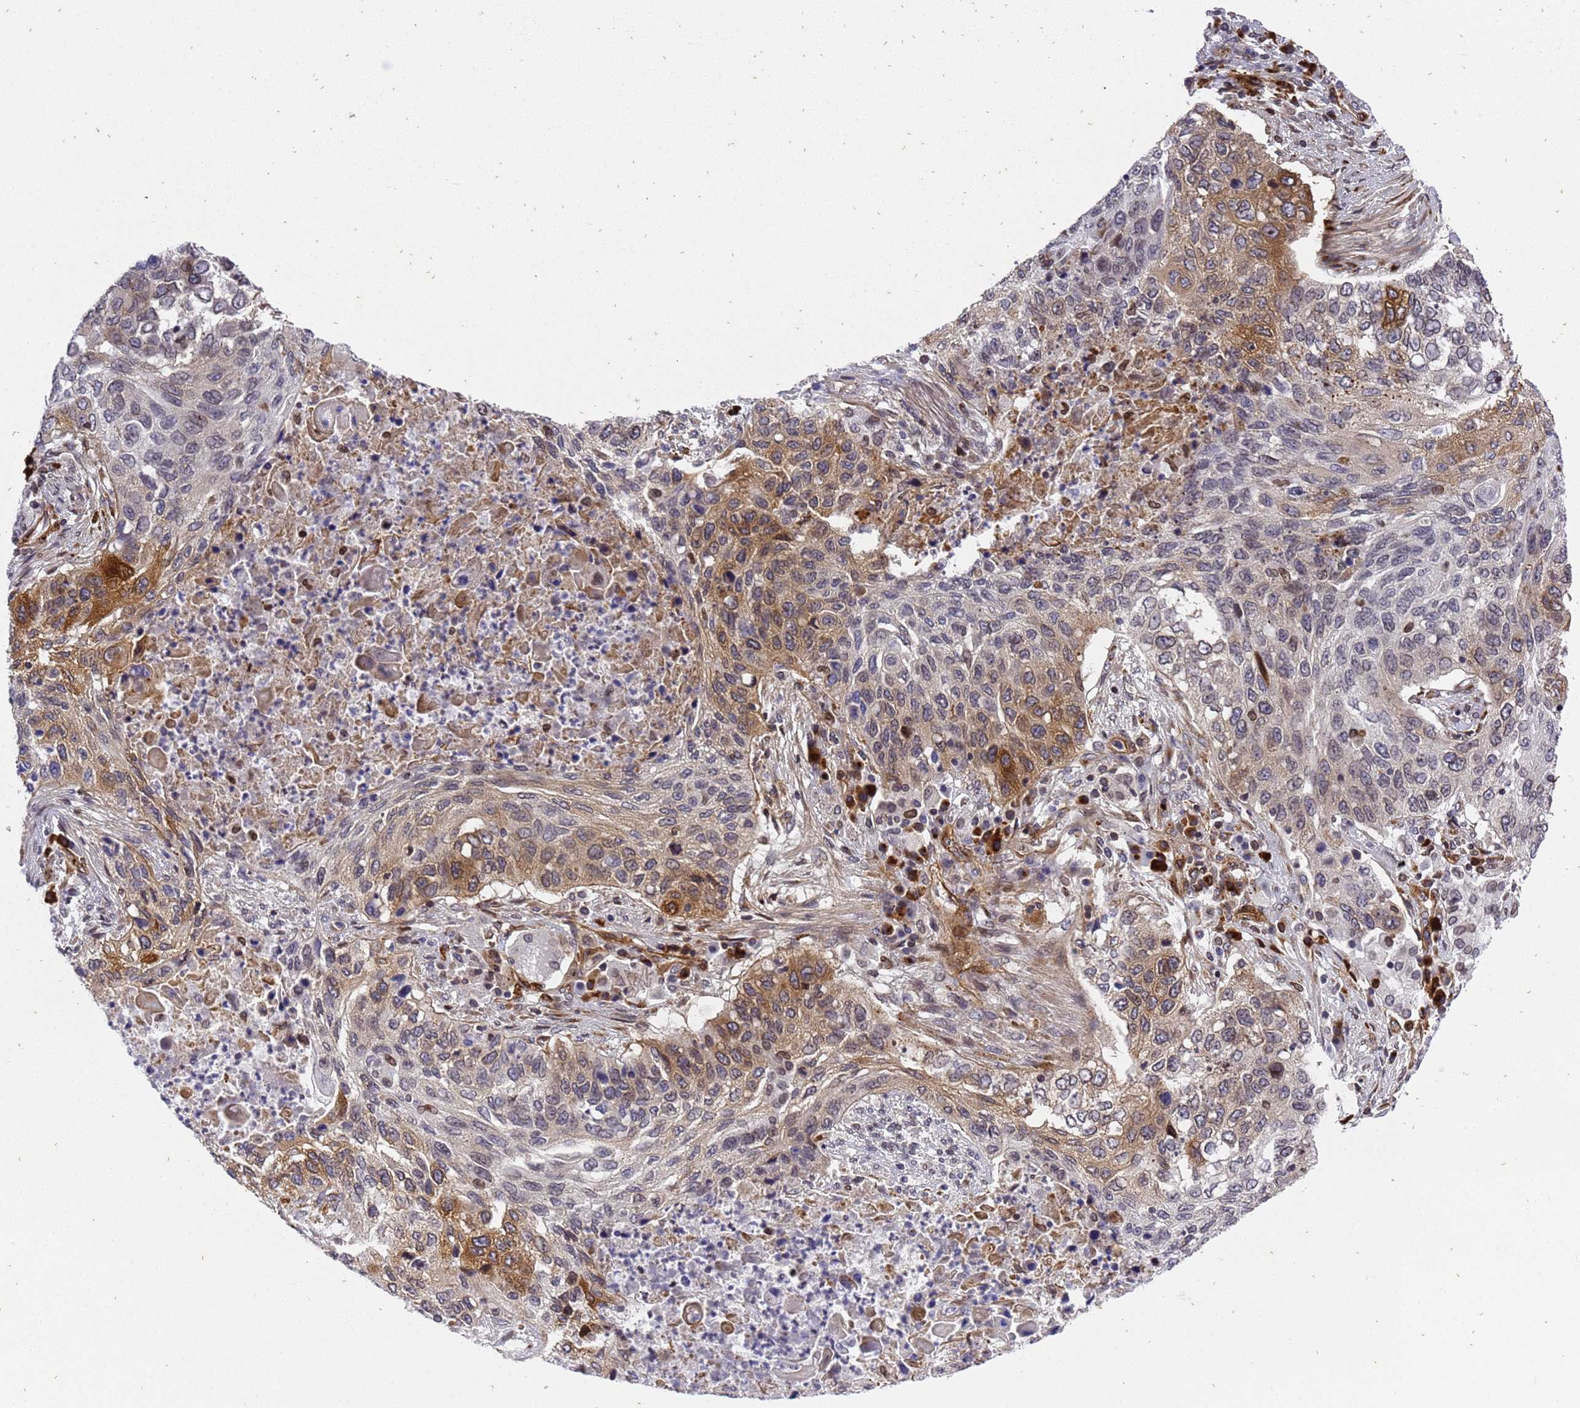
{"staining": {"intensity": "strong", "quantity": "25%-75%", "location": "cytoplasmic/membranous"}, "tissue": "lung cancer", "cell_type": "Tumor cells", "image_type": "cancer", "snomed": [{"axis": "morphology", "description": "Squamous cell carcinoma, NOS"}, {"axis": "topography", "description": "Lung"}], "caption": "Immunohistochemical staining of lung cancer (squamous cell carcinoma) shows high levels of strong cytoplasmic/membranous protein expression in about 25%-75% of tumor cells.", "gene": "IGFBP7", "patient": {"sex": "female", "age": 63}}